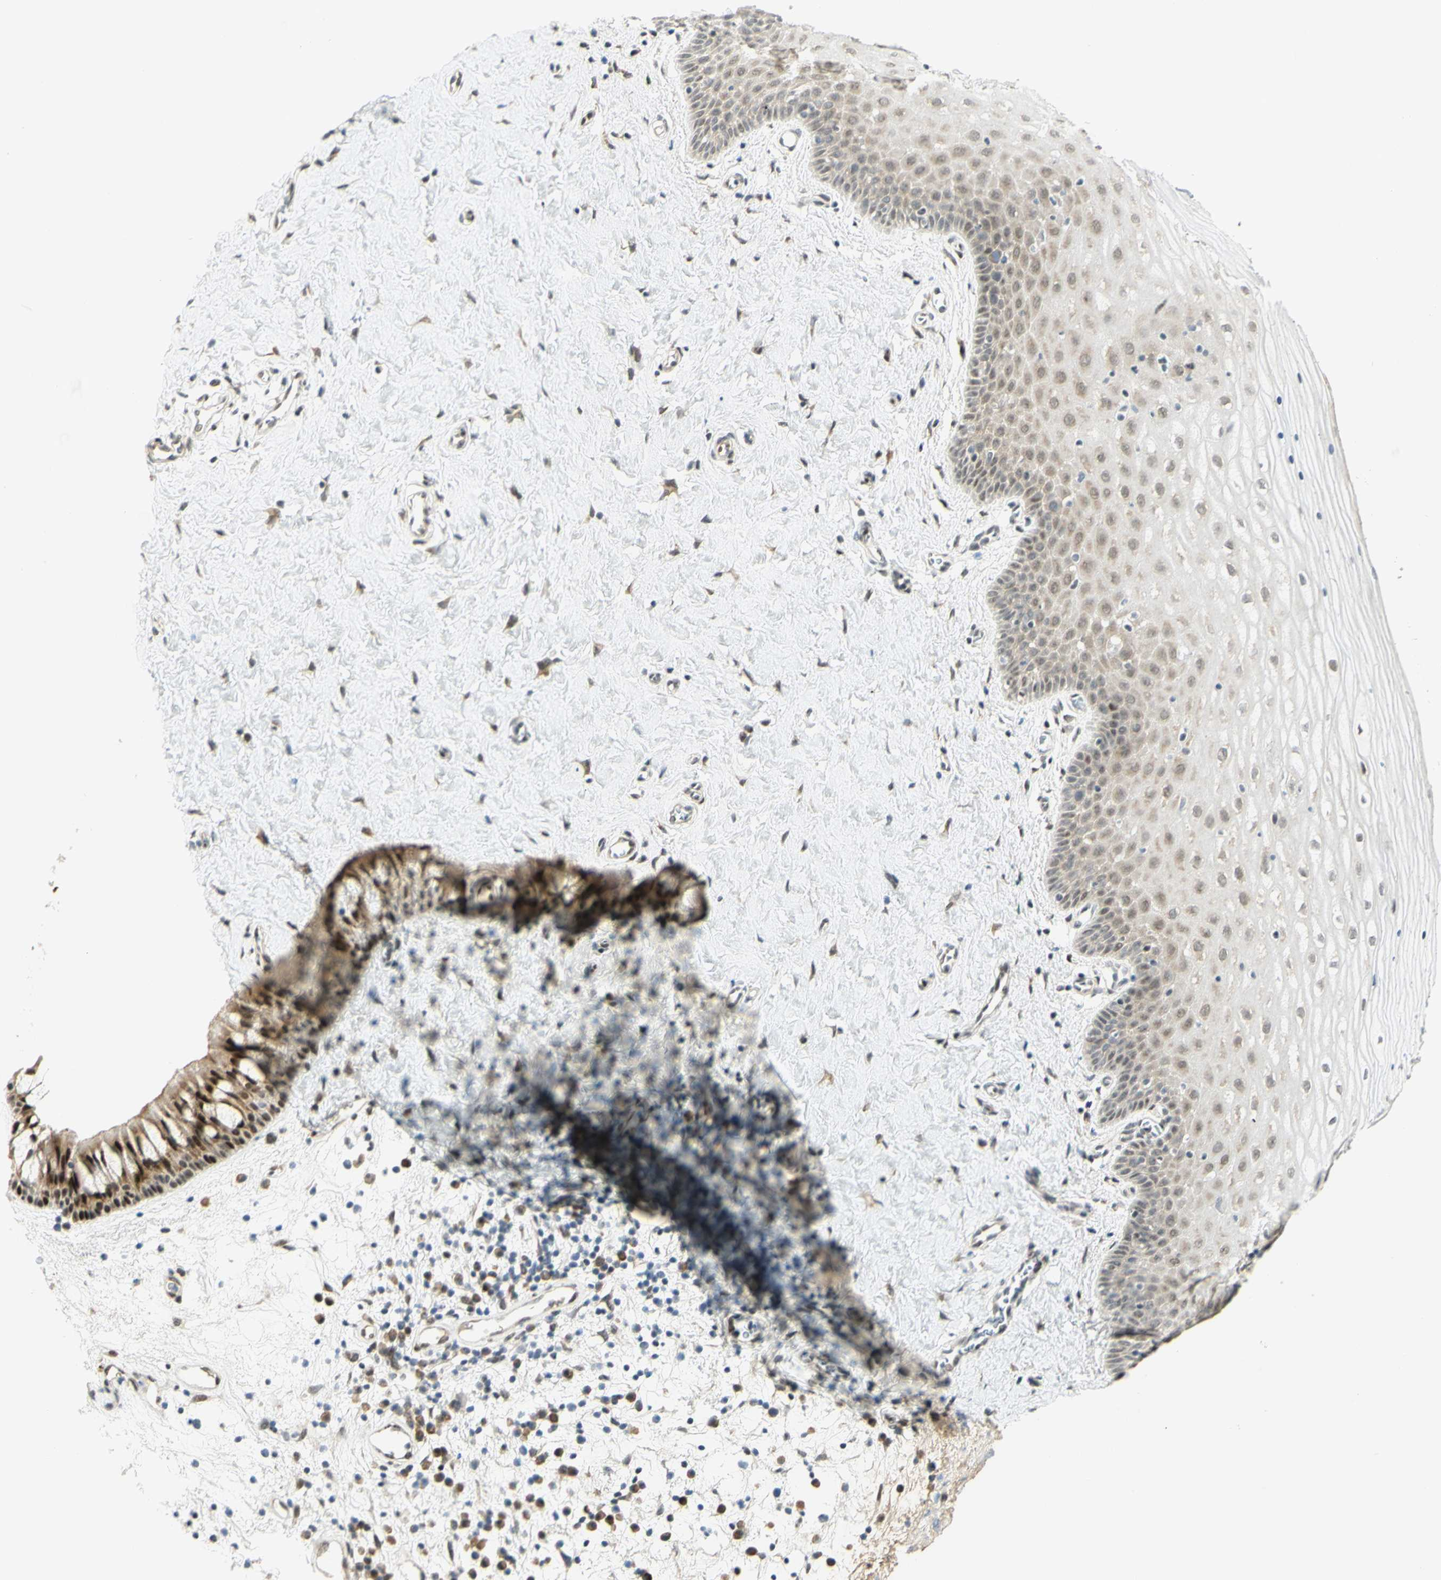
{"staining": {"intensity": "moderate", "quantity": ">75%", "location": "nuclear"}, "tissue": "nasopharynx", "cell_type": "Respiratory epithelial cells", "image_type": "normal", "snomed": [{"axis": "morphology", "description": "Normal tissue, NOS"}, {"axis": "morphology", "description": "Inflammation, NOS"}, {"axis": "topography", "description": "Nasopharynx"}], "caption": "Immunohistochemical staining of unremarkable nasopharynx displays >75% levels of moderate nuclear protein positivity in approximately >75% of respiratory epithelial cells.", "gene": "DDX1", "patient": {"sex": "male", "age": 48}}